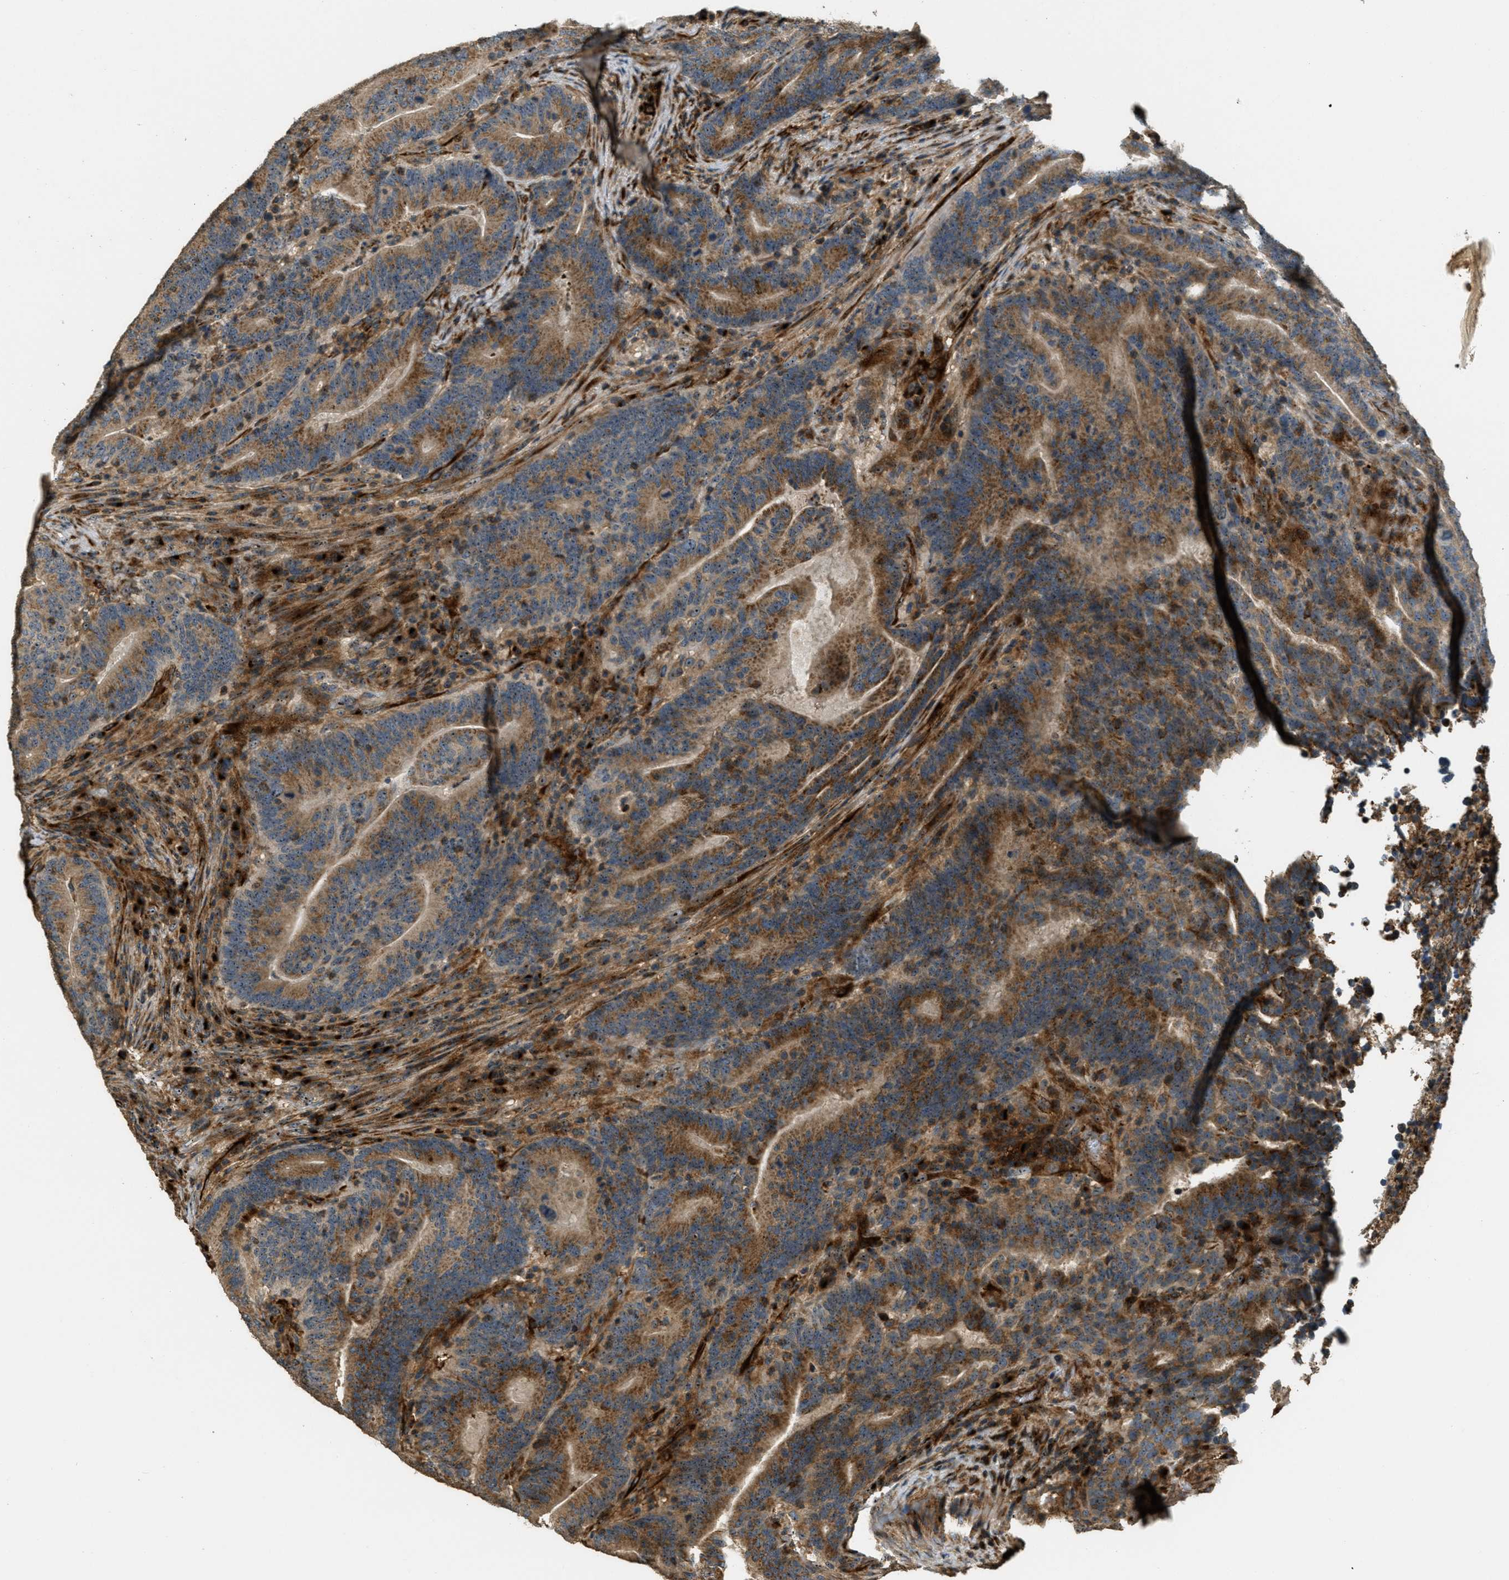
{"staining": {"intensity": "moderate", "quantity": ">75%", "location": "cytoplasmic/membranous,nuclear"}, "tissue": "colorectal cancer", "cell_type": "Tumor cells", "image_type": "cancer", "snomed": [{"axis": "morphology", "description": "Adenocarcinoma, NOS"}, {"axis": "topography", "description": "Colon"}], "caption": "Adenocarcinoma (colorectal) stained for a protein reveals moderate cytoplasmic/membranous and nuclear positivity in tumor cells.", "gene": "LRP12", "patient": {"sex": "female", "age": 66}}